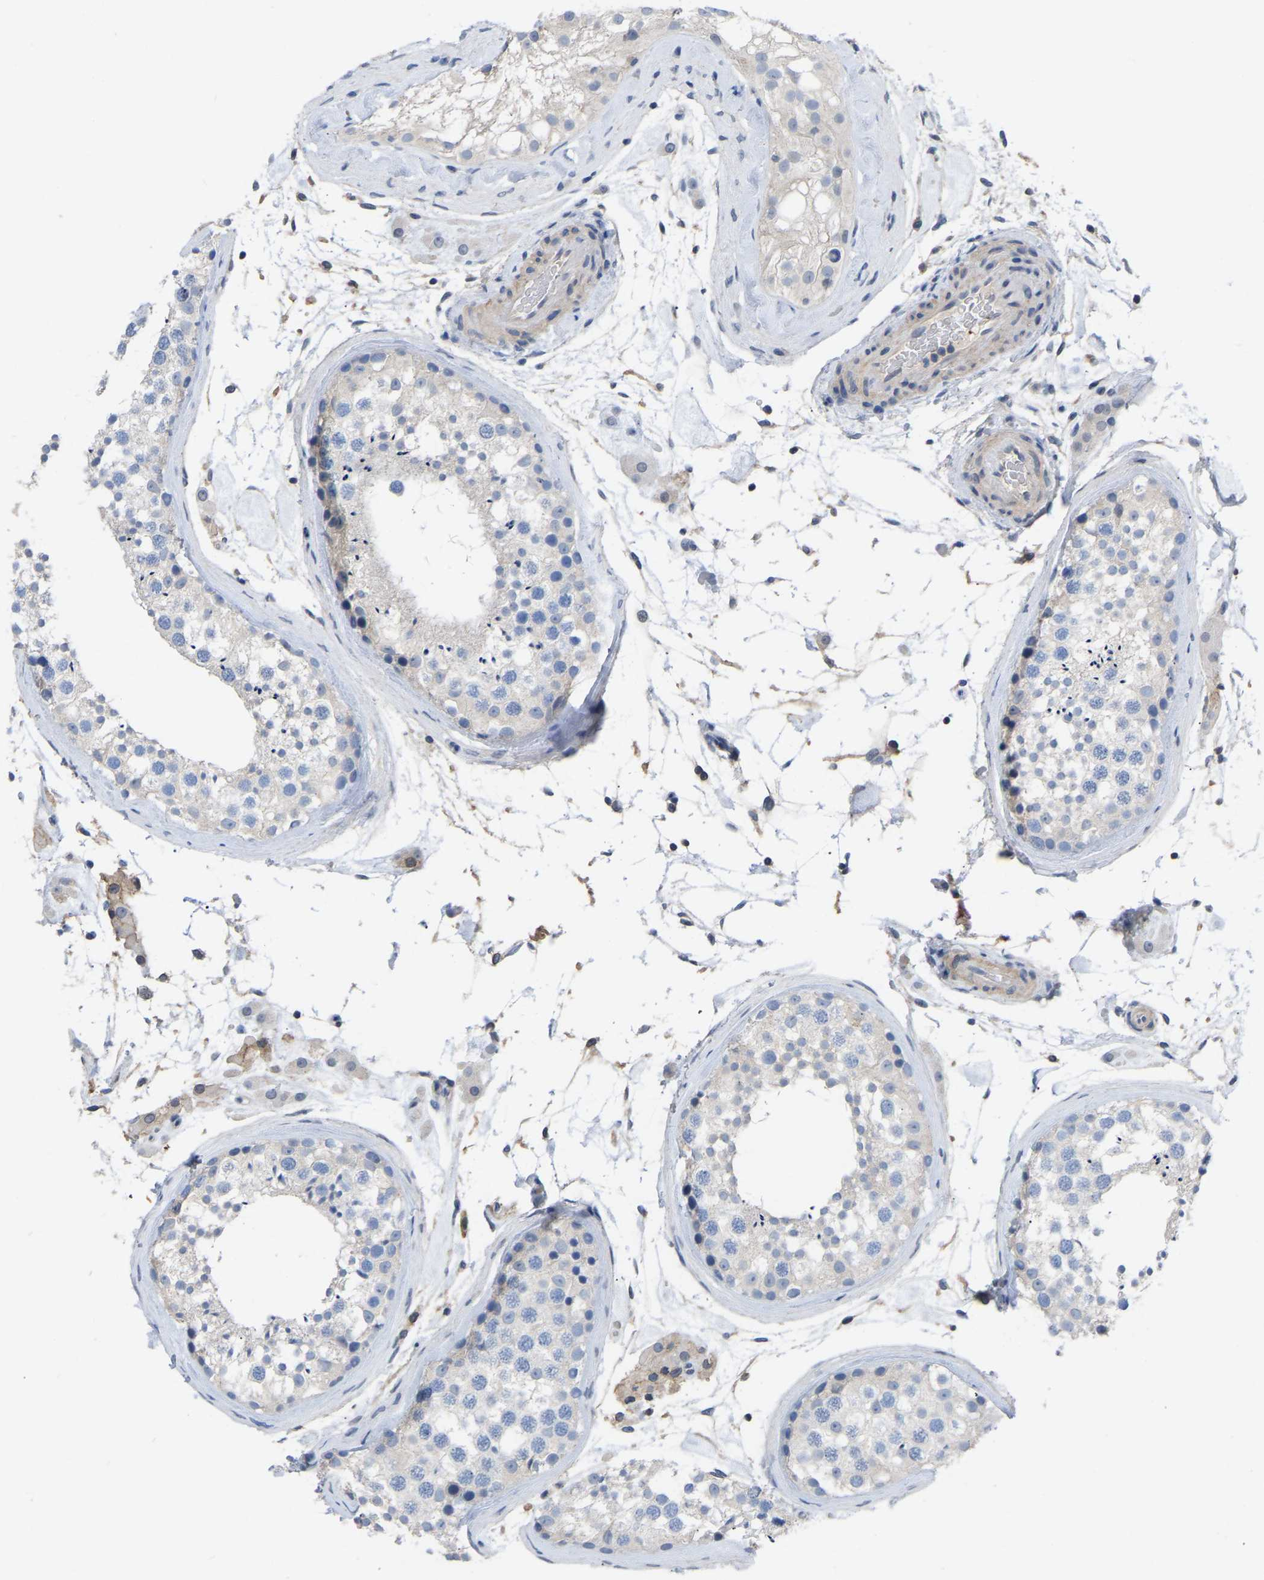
{"staining": {"intensity": "weak", "quantity": "25%-75%", "location": "cytoplasmic/membranous"}, "tissue": "testis", "cell_type": "Cells in seminiferous ducts", "image_type": "normal", "snomed": [{"axis": "morphology", "description": "Normal tissue, NOS"}, {"axis": "topography", "description": "Testis"}], "caption": "Testis stained for a protein (brown) exhibits weak cytoplasmic/membranous positive staining in approximately 25%-75% of cells in seminiferous ducts.", "gene": "ZNF449", "patient": {"sex": "male", "age": 46}}